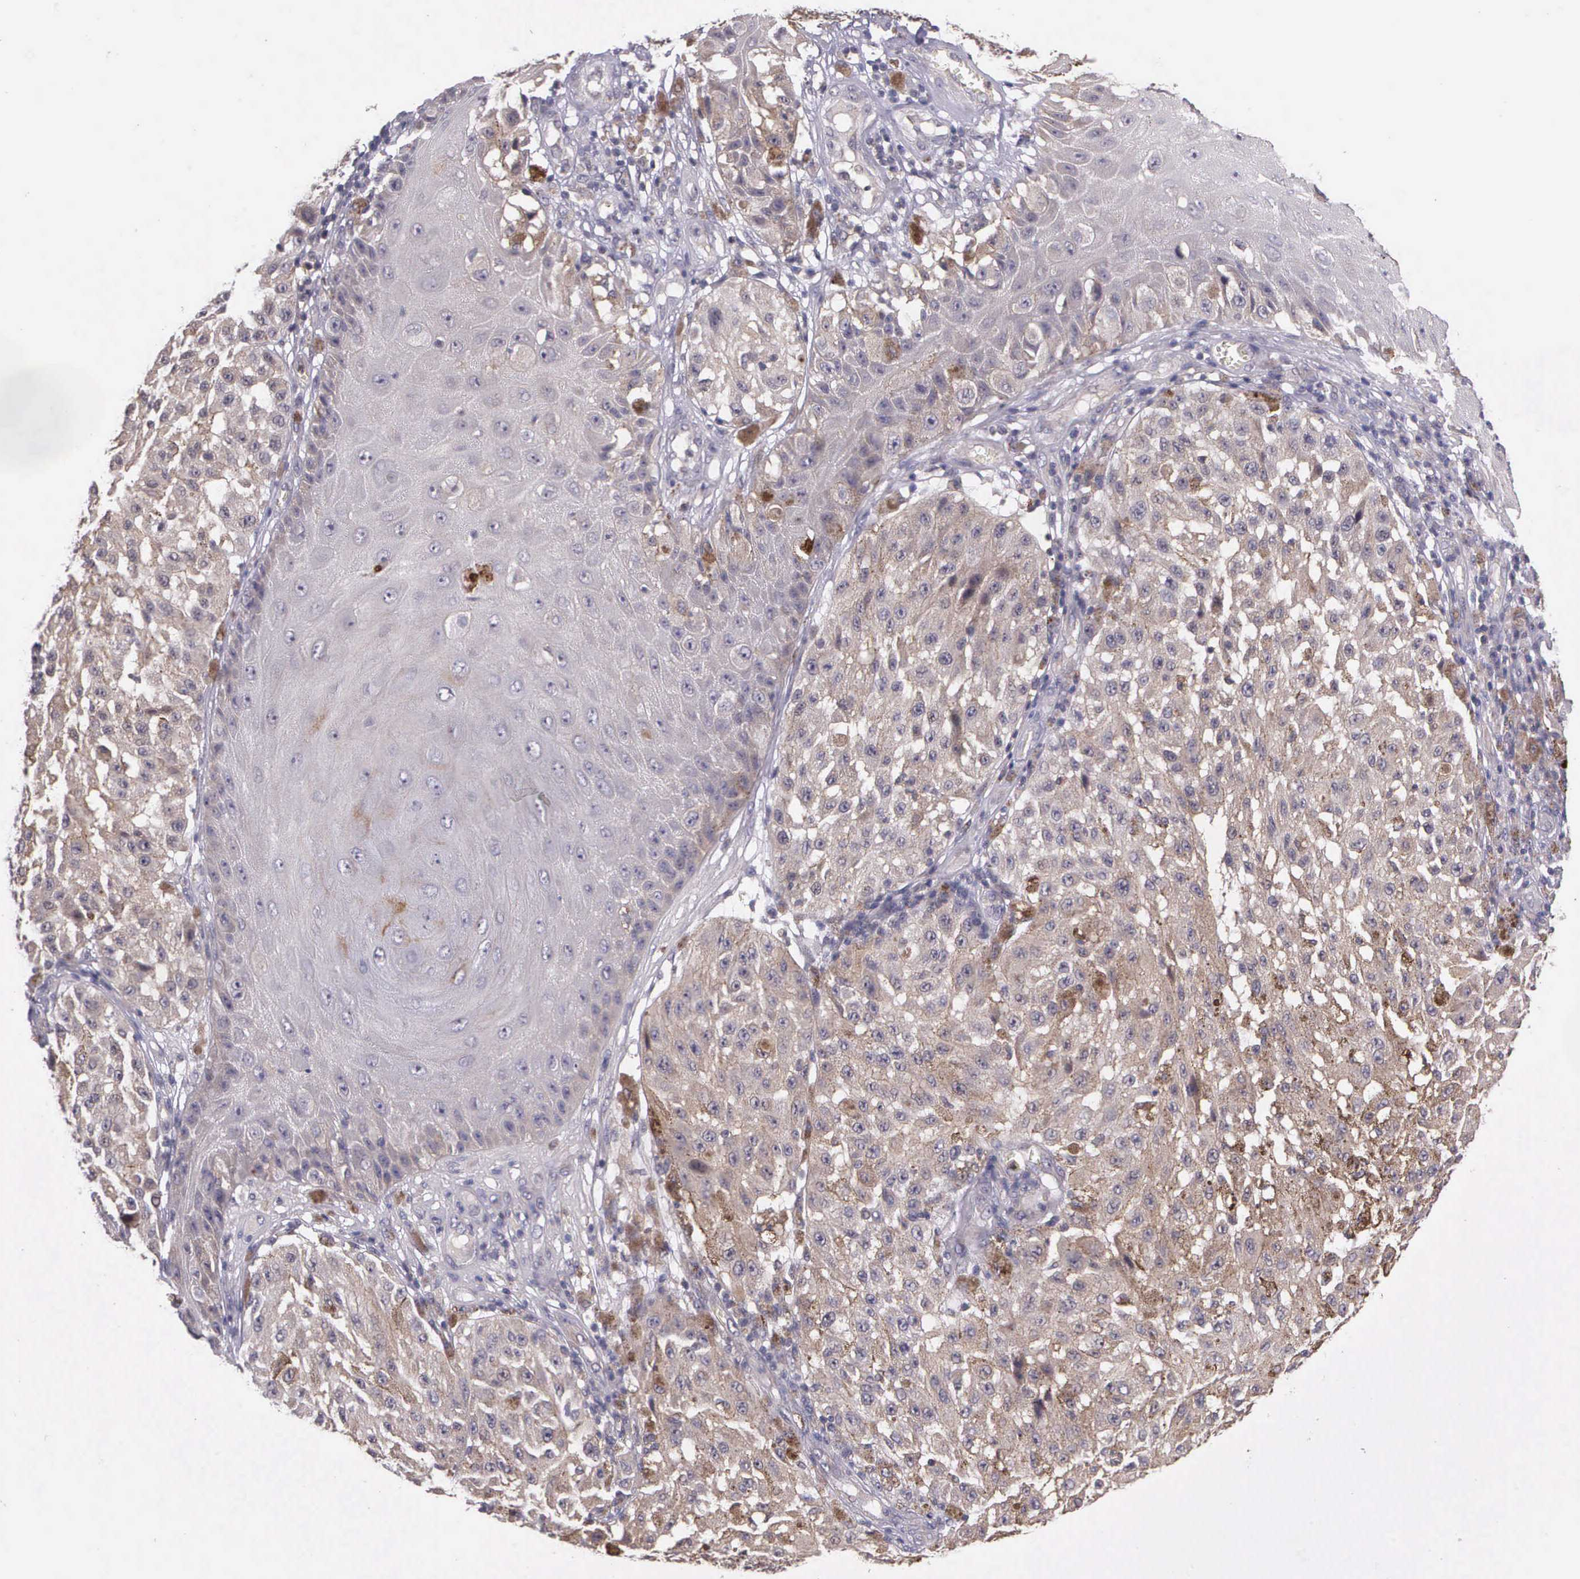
{"staining": {"intensity": "moderate", "quantity": "<25%", "location": "cytoplasmic/membranous"}, "tissue": "melanoma", "cell_type": "Tumor cells", "image_type": "cancer", "snomed": [{"axis": "morphology", "description": "Malignant melanoma, NOS"}, {"axis": "topography", "description": "Skin"}], "caption": "Melanoma stained for a protein (brown) reveals moderate cytoplasmic/membranous positive expression in about <25% of tumor cells.", "gene": "PRICKLE3", "patient": {"sex": "female", "age": 64}}